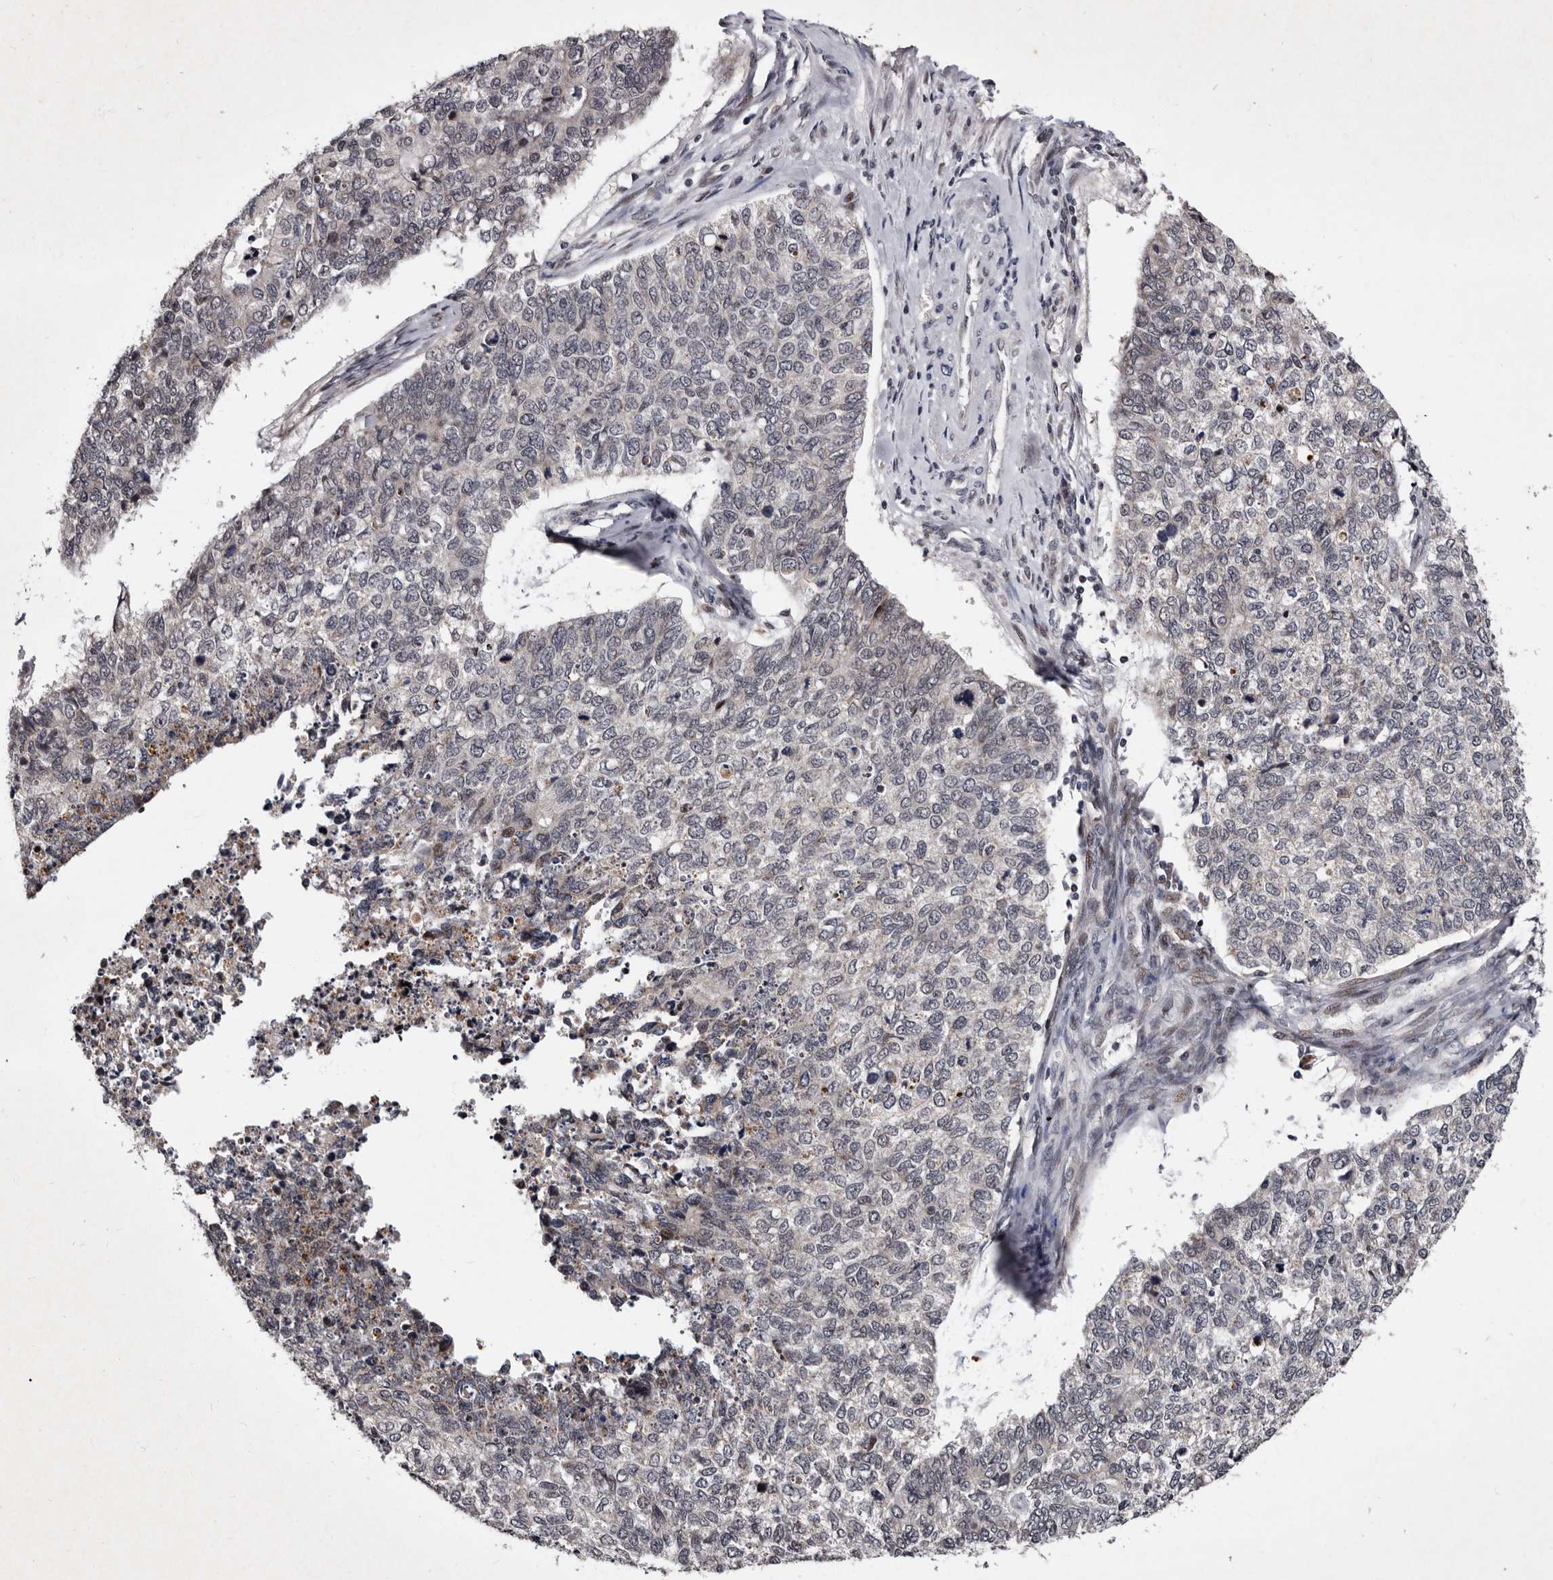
{"staining": {"intensity": "negative", "quantity": "none", "location": "none"}, "tissue": "cervical cancer", "cell_type": "Tumor cells", "image_type": "cancer", "snomed": [{"axis": "morphology", "description": "Squamous cell carcinoma, NOS"}, {"axis": "topography", "description": "Cervix"}], "caption": "Histopathology image shows no significant protein positivity in tumor cells of cervical squamous cell carcinoma.", "gene": "TNKS", "patient": {"sex": "female", "age": 63}}